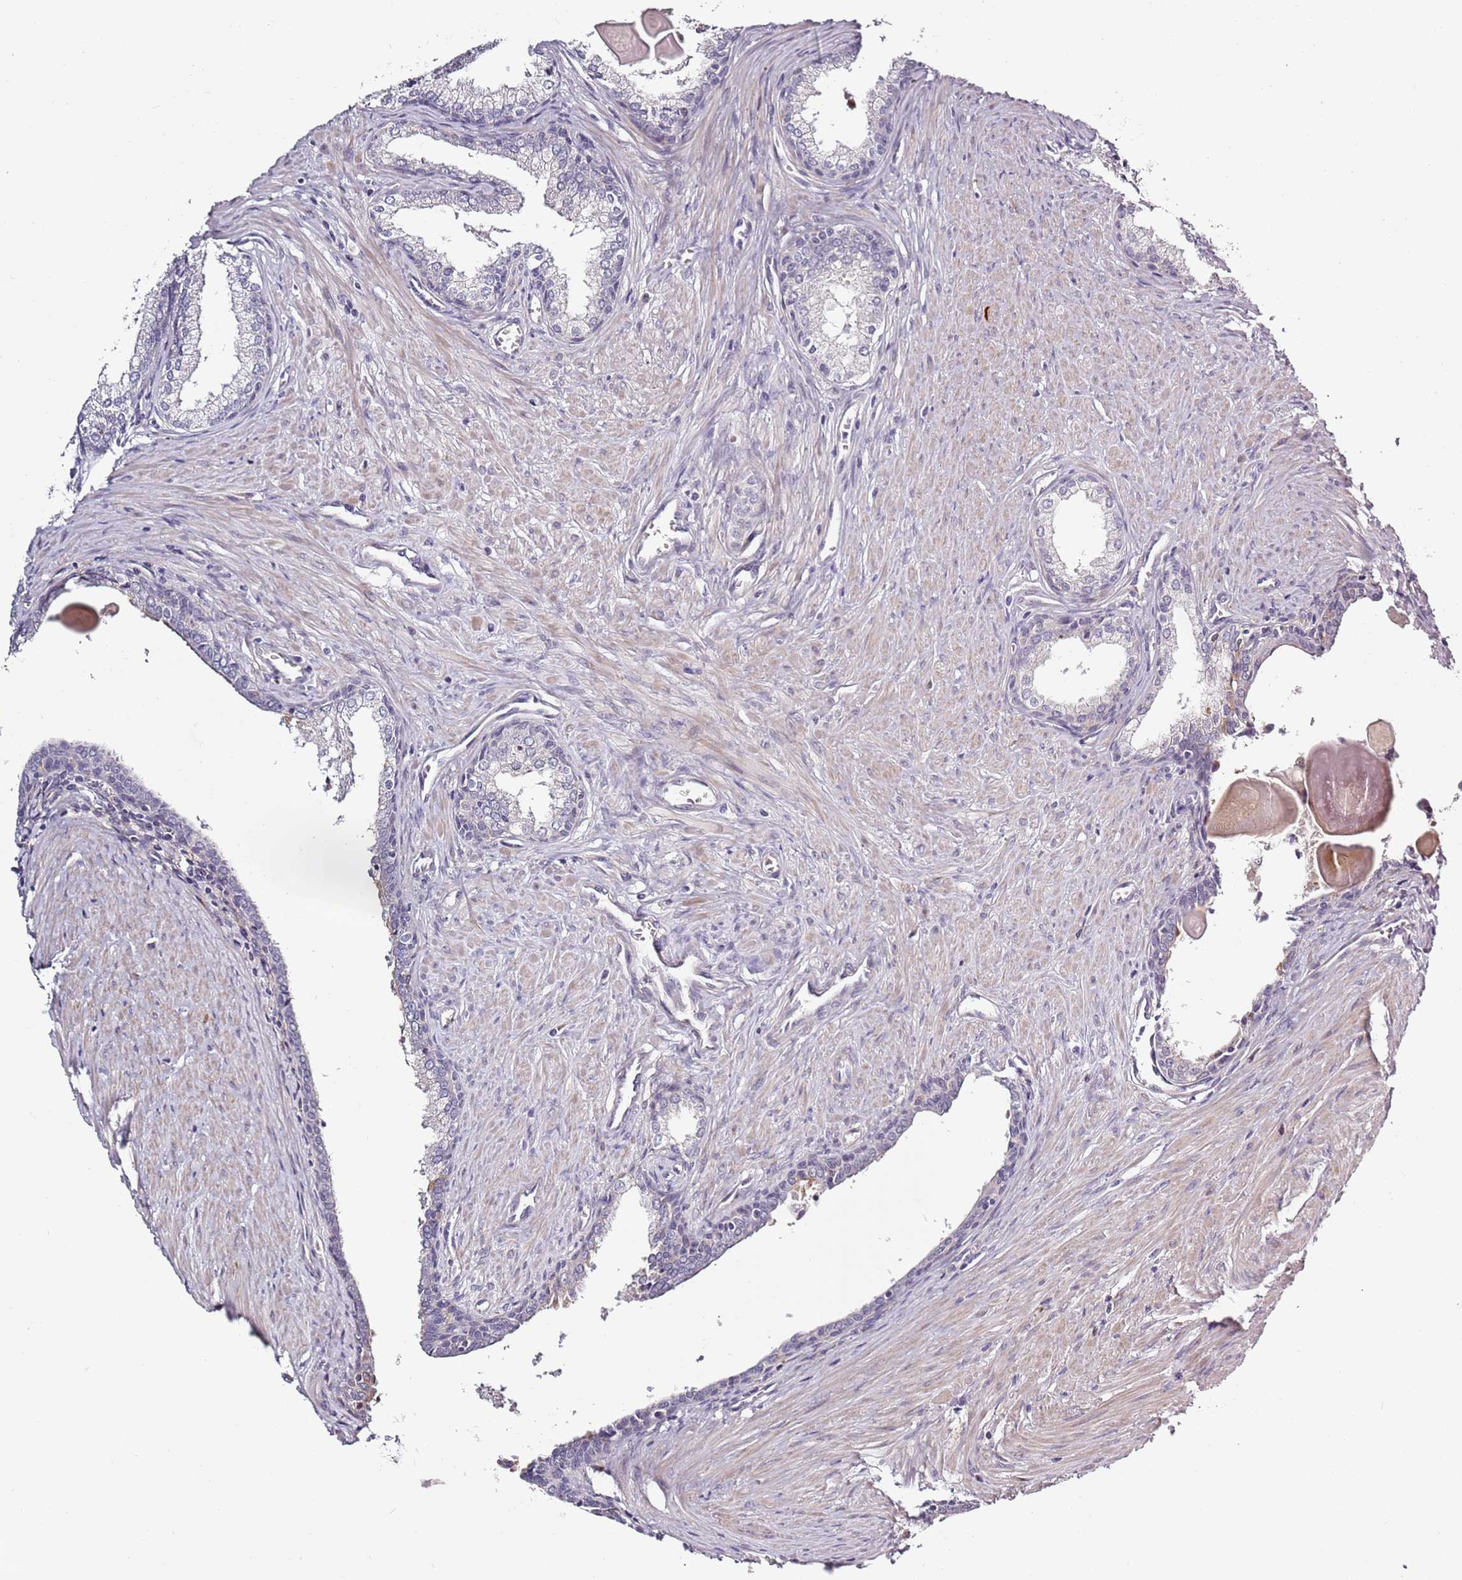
{"staining": {"intensity": "negative", "quantity": "none", "location": "none"}, "tissue": "prostate cancer", "cell_type": "Tumor cells", "image_type": "cancer", "snomed": [{"axis": "morphology", "description": "Adenocarcinoma, High grade"}, {"axis": "topography", "description": "Prostate"}], "caption": "Human prostate high-grade adenocarcinoma stained for a protein using immunohistochemistry exhibits no expression in tumor cells.", "gene": "CC2D2B", "patient": {"sex": "male", "age": 68}}